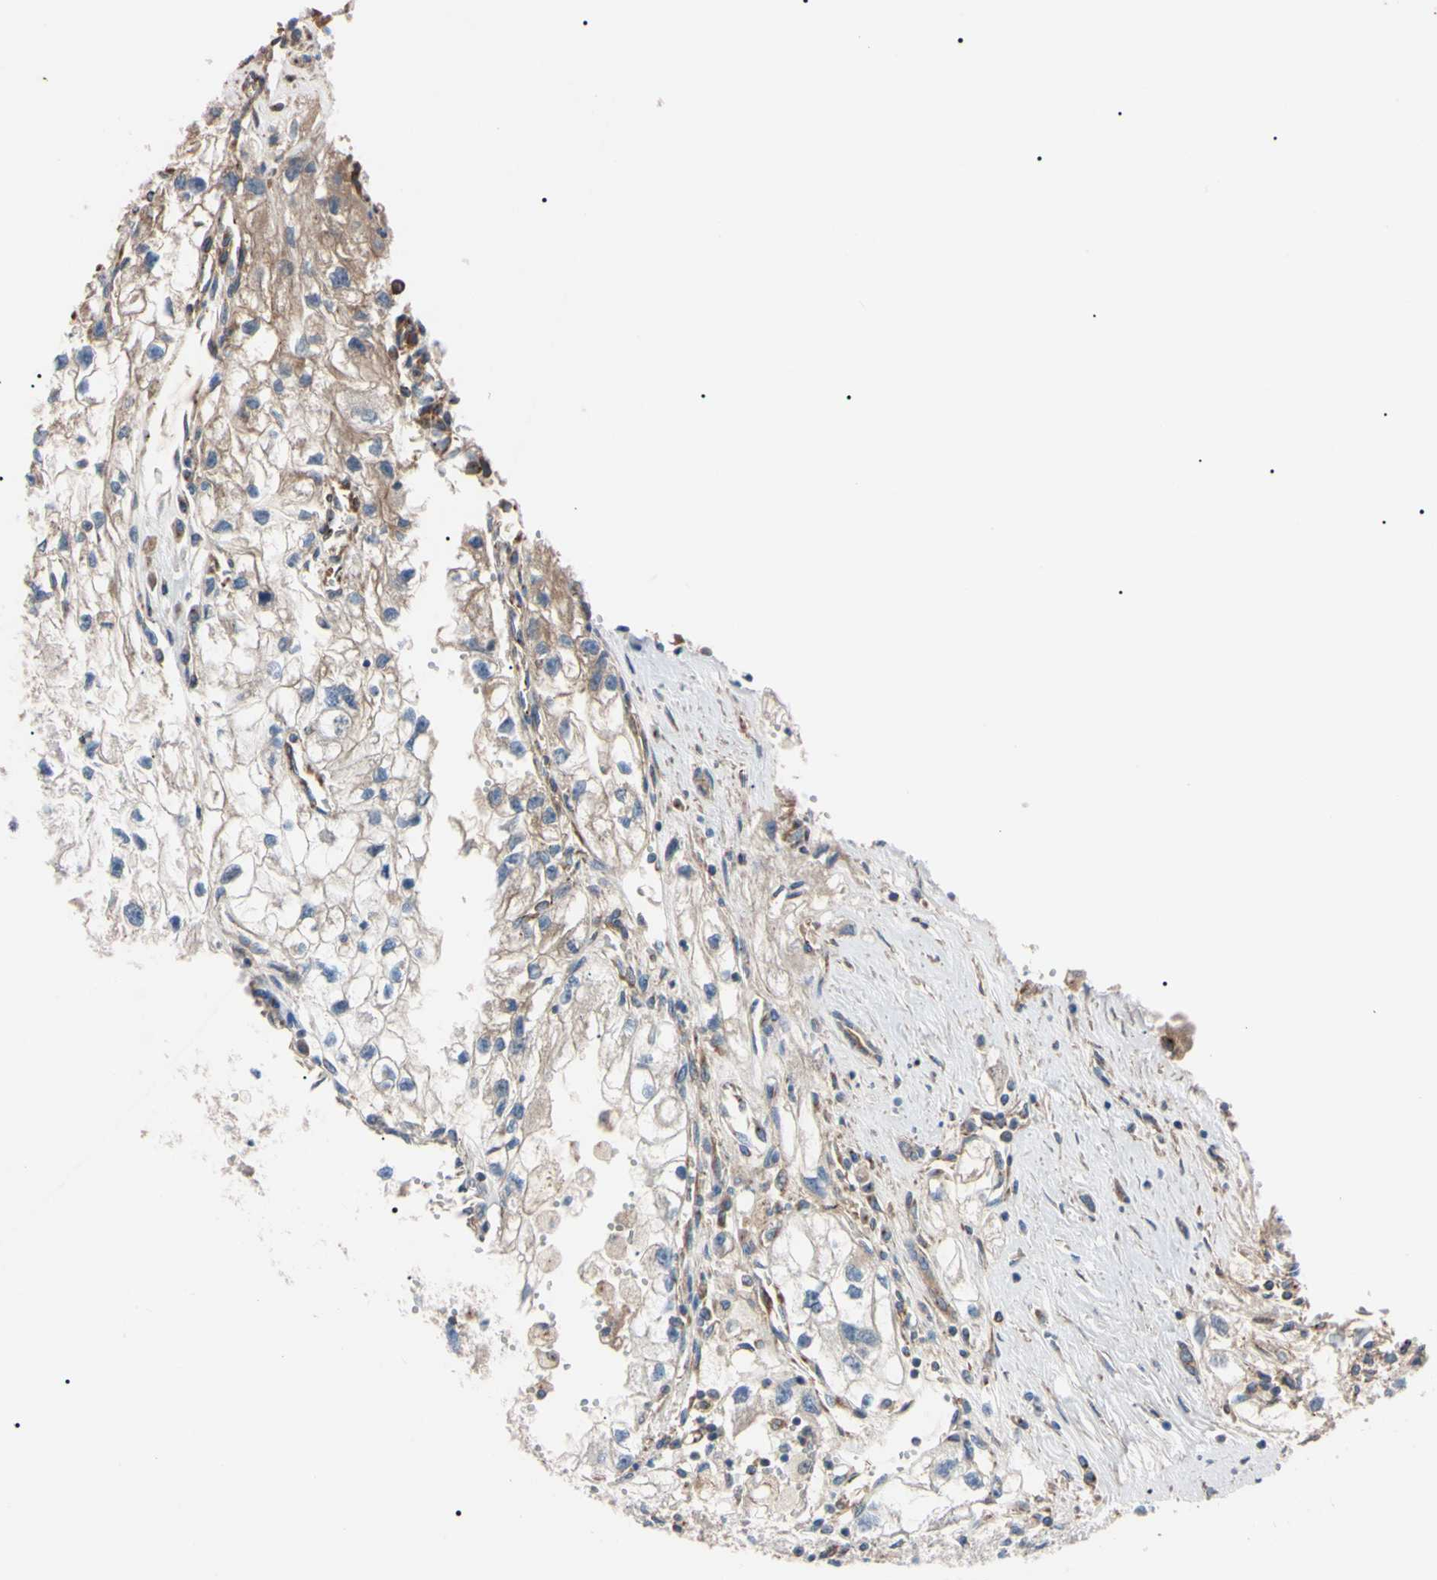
{"staining": {"intensity": "negative", "quantity": "none", "location": "none"}, "tissue": "renal cancer", "cell_type": "Tumor cells", "image_type": "cancer", "snomed": [{"axis": "morphology", "description": "Adenocarcinoma, NOS"}, {"axis": "topography", "description": "Kidney"}], "caption": "This is an immunohistochemistry (IHC) image of renal adenocarcinoma. There is no positivity in tumor cells.", "gene": "PRKACA", "patient": {"sex": "female", "age": 70}}